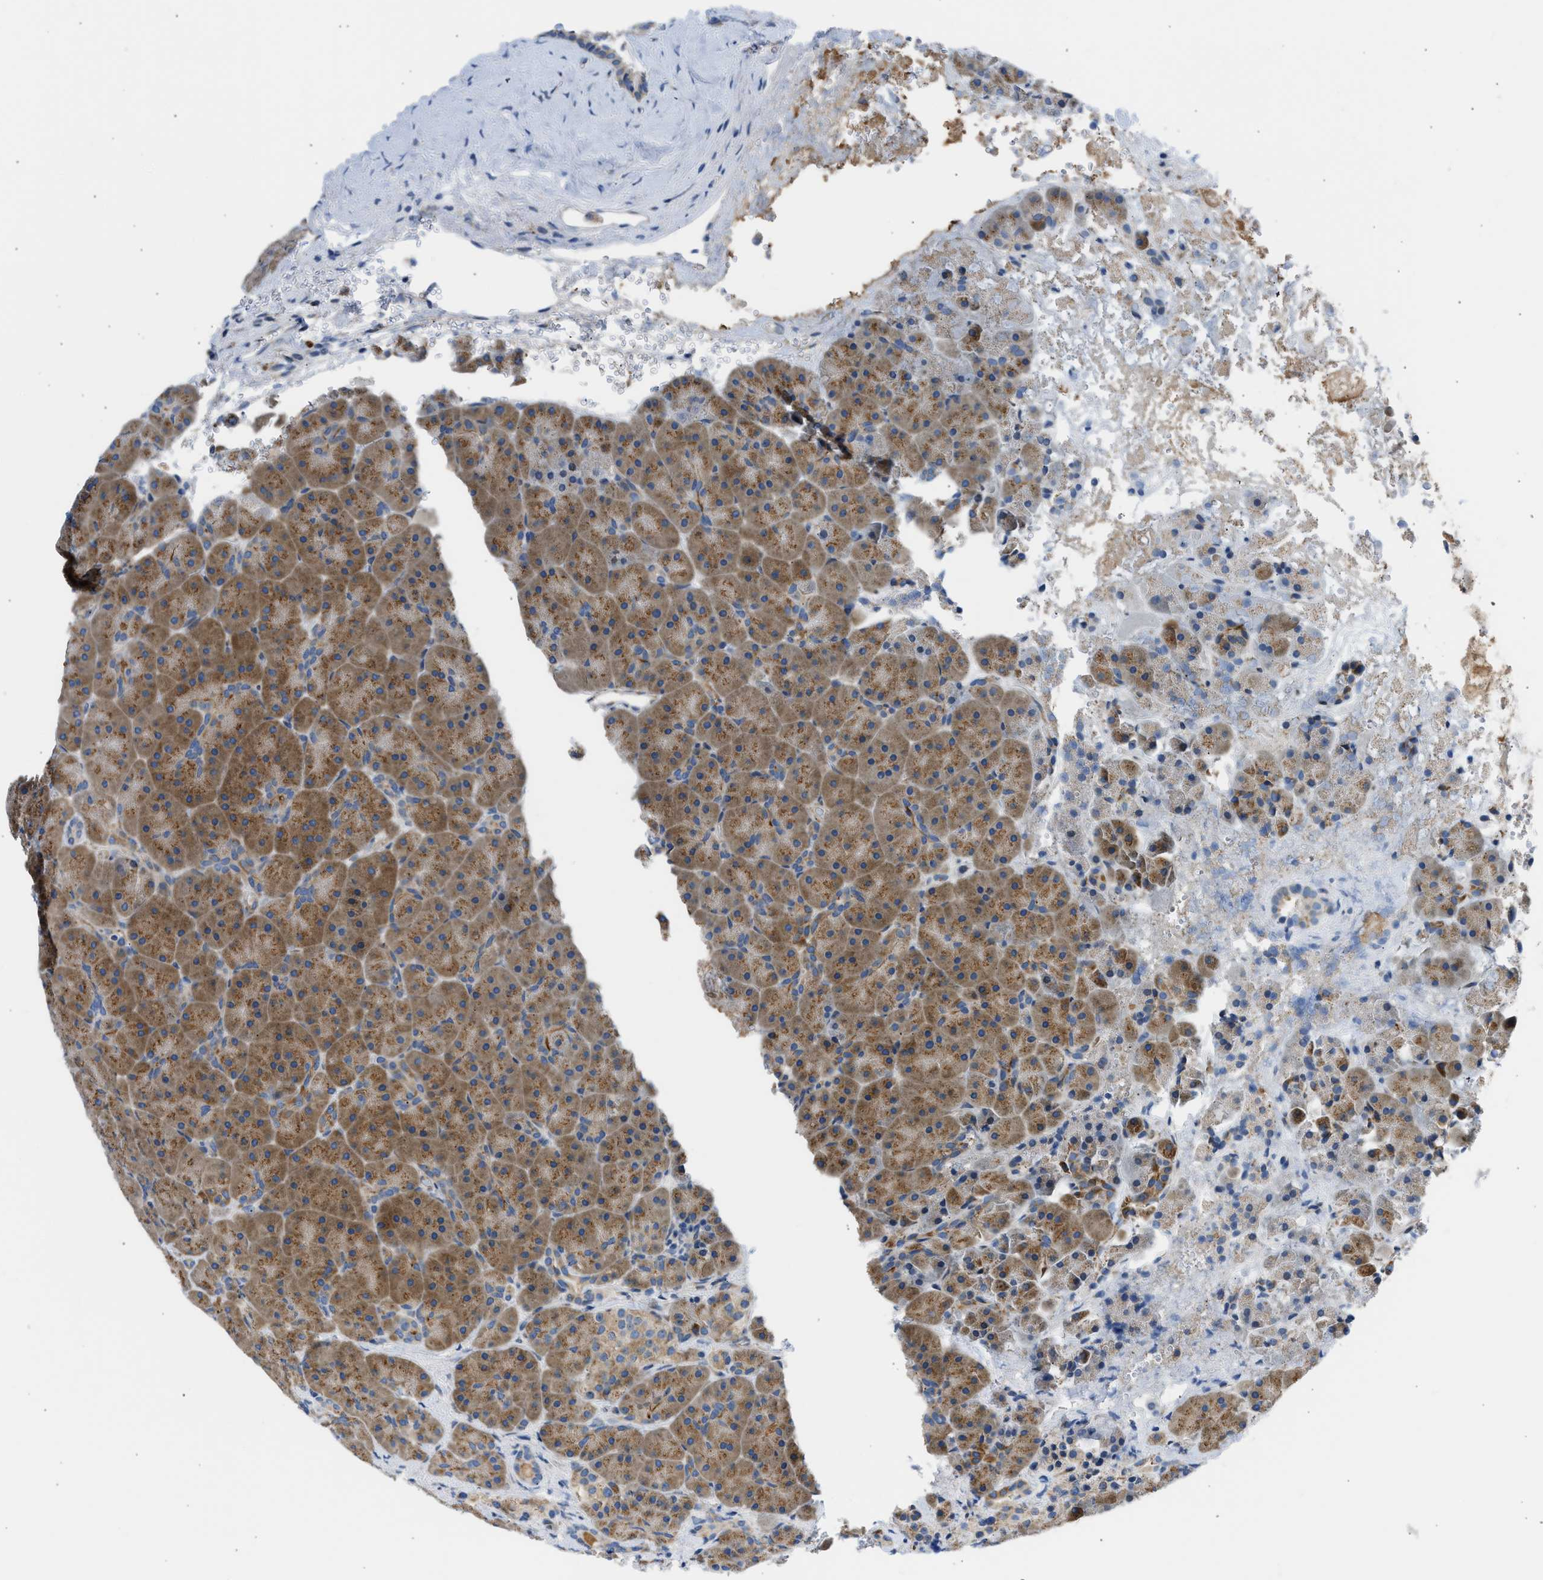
{"staining": {"intensity": "moderate", "quantity": ">75%", "location": "cytoplasmic/membranous"}, "tissue": "pancreas", "cell_type": "Exocrine glandular cells", "image_type": "normal", "snomed": [{"axis": "morphology", "description": "Normal tissue, NOS"}, {"axis": "topography", "description": "Pancreas"}], "caption": "Moderate cytoplasmic/membranous staining is present in about >75% of exocrine glandular cells in unremarkable pancreas.", "gene": "CAMKK2", "patient": {"sex": "male", "age": 66}}